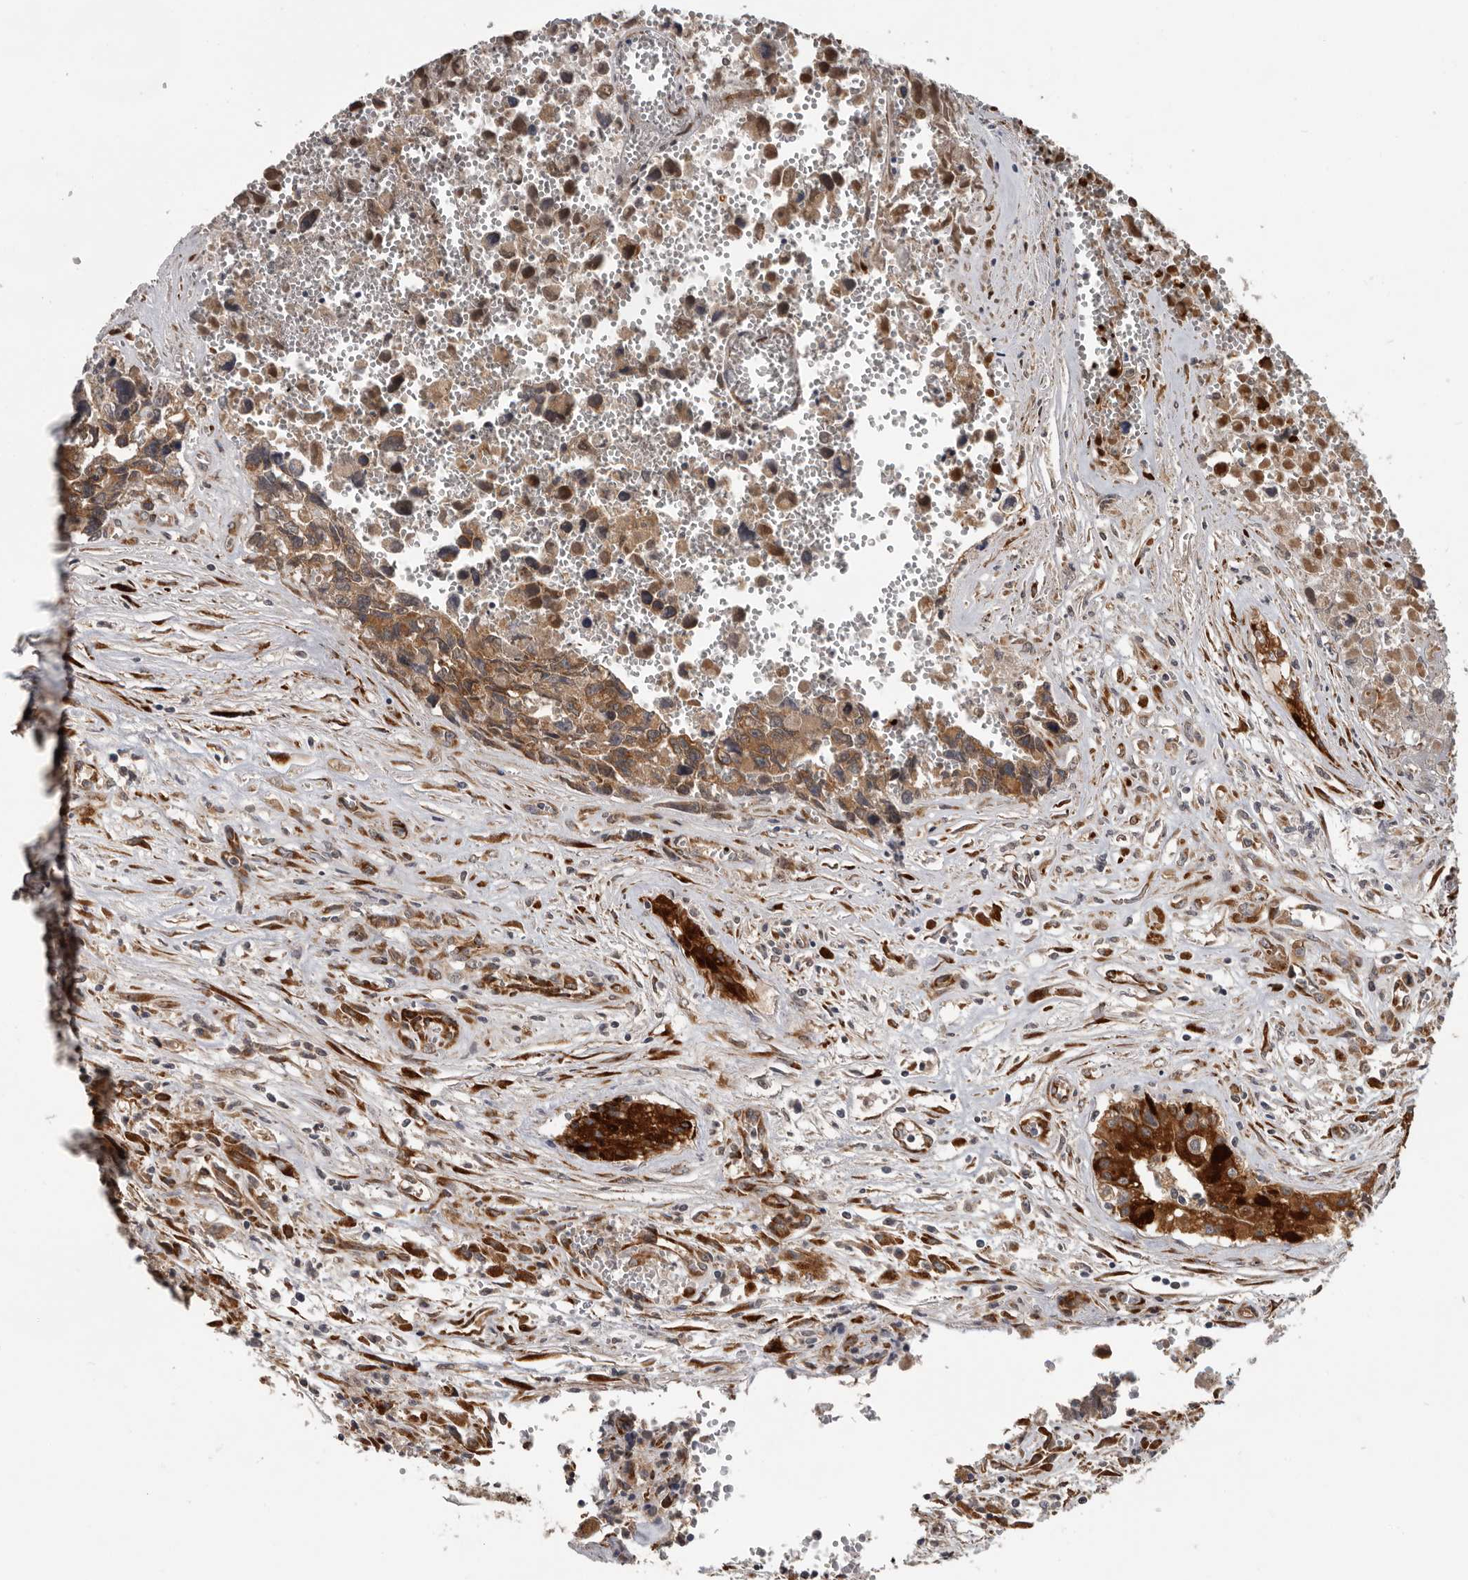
{"staining": {"intensity": "moderate", "quantity": ">75%", "location": "cytoplasmic/membranous"}, "tissue": "testis cancer", "cell_type": "Tumor cells", "image_type": "cancer", "snomed": [{"axis": "morphology", "description": "Carcinoma, Embryonal, NOS"}, {"axis": "topography", "description": "Testis"}], "caption": "Testis cancer stained with a brown dye exhibits moderate cytoplasmic/membranous positive positivity in about >75% of tumor cells.", "gene": "MTF1", "patient": {"sex": "male", "age": 31}}